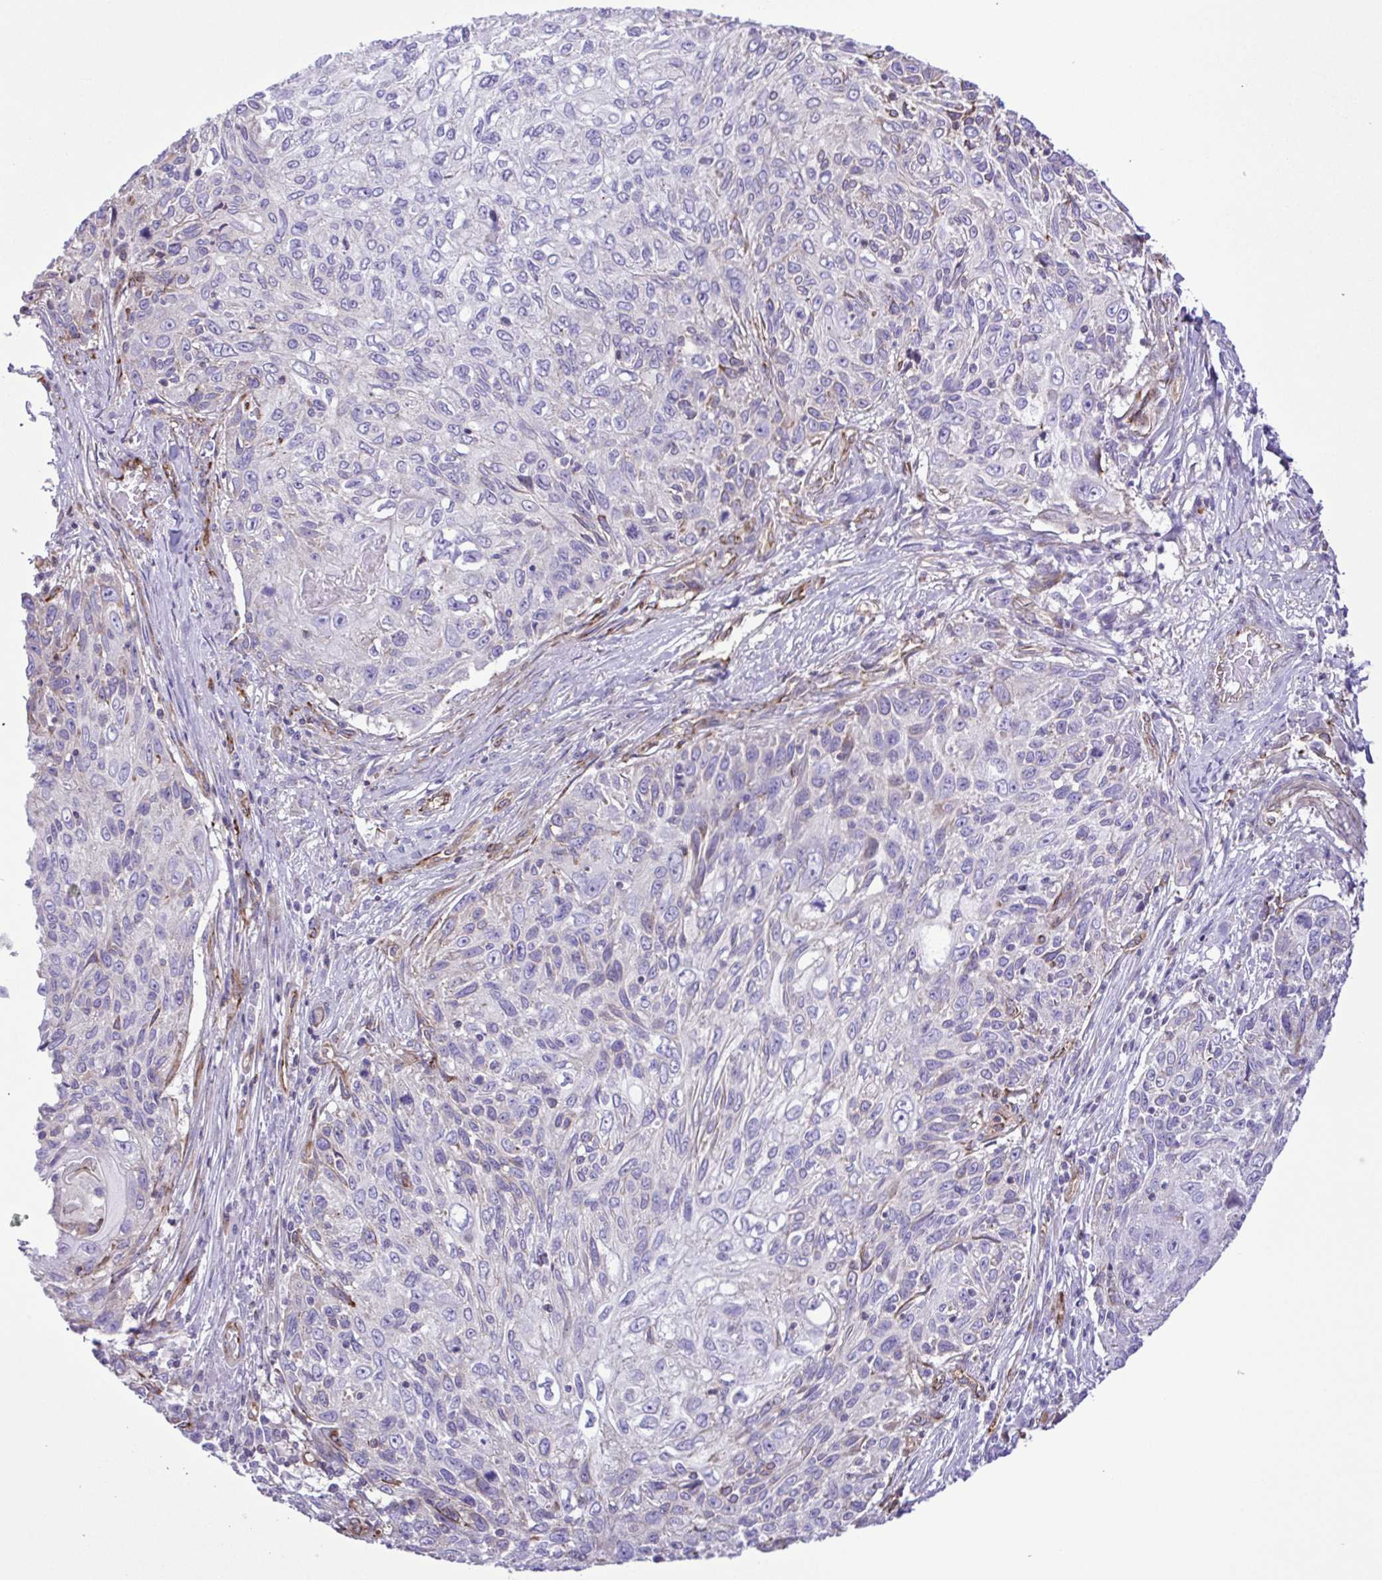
{"staining": {"intensity": "negative", "quantity": "none", "location": "none"}, "tissue": "skin cancer", "cell_type": "Tumor cells", "image_type": "cancer", "snomed": [{"axis": "morphology", "description": "Squamous cell carcinoma, NOS"}, {"axis": "topography", "description": "Skin"}], "caption": "Histopathology image shows no protein staining in tumor cells of skin squamous cell carcinoma tissue.", "gene": "FLT1", "patient": {"sex": "male", "age": 92}}